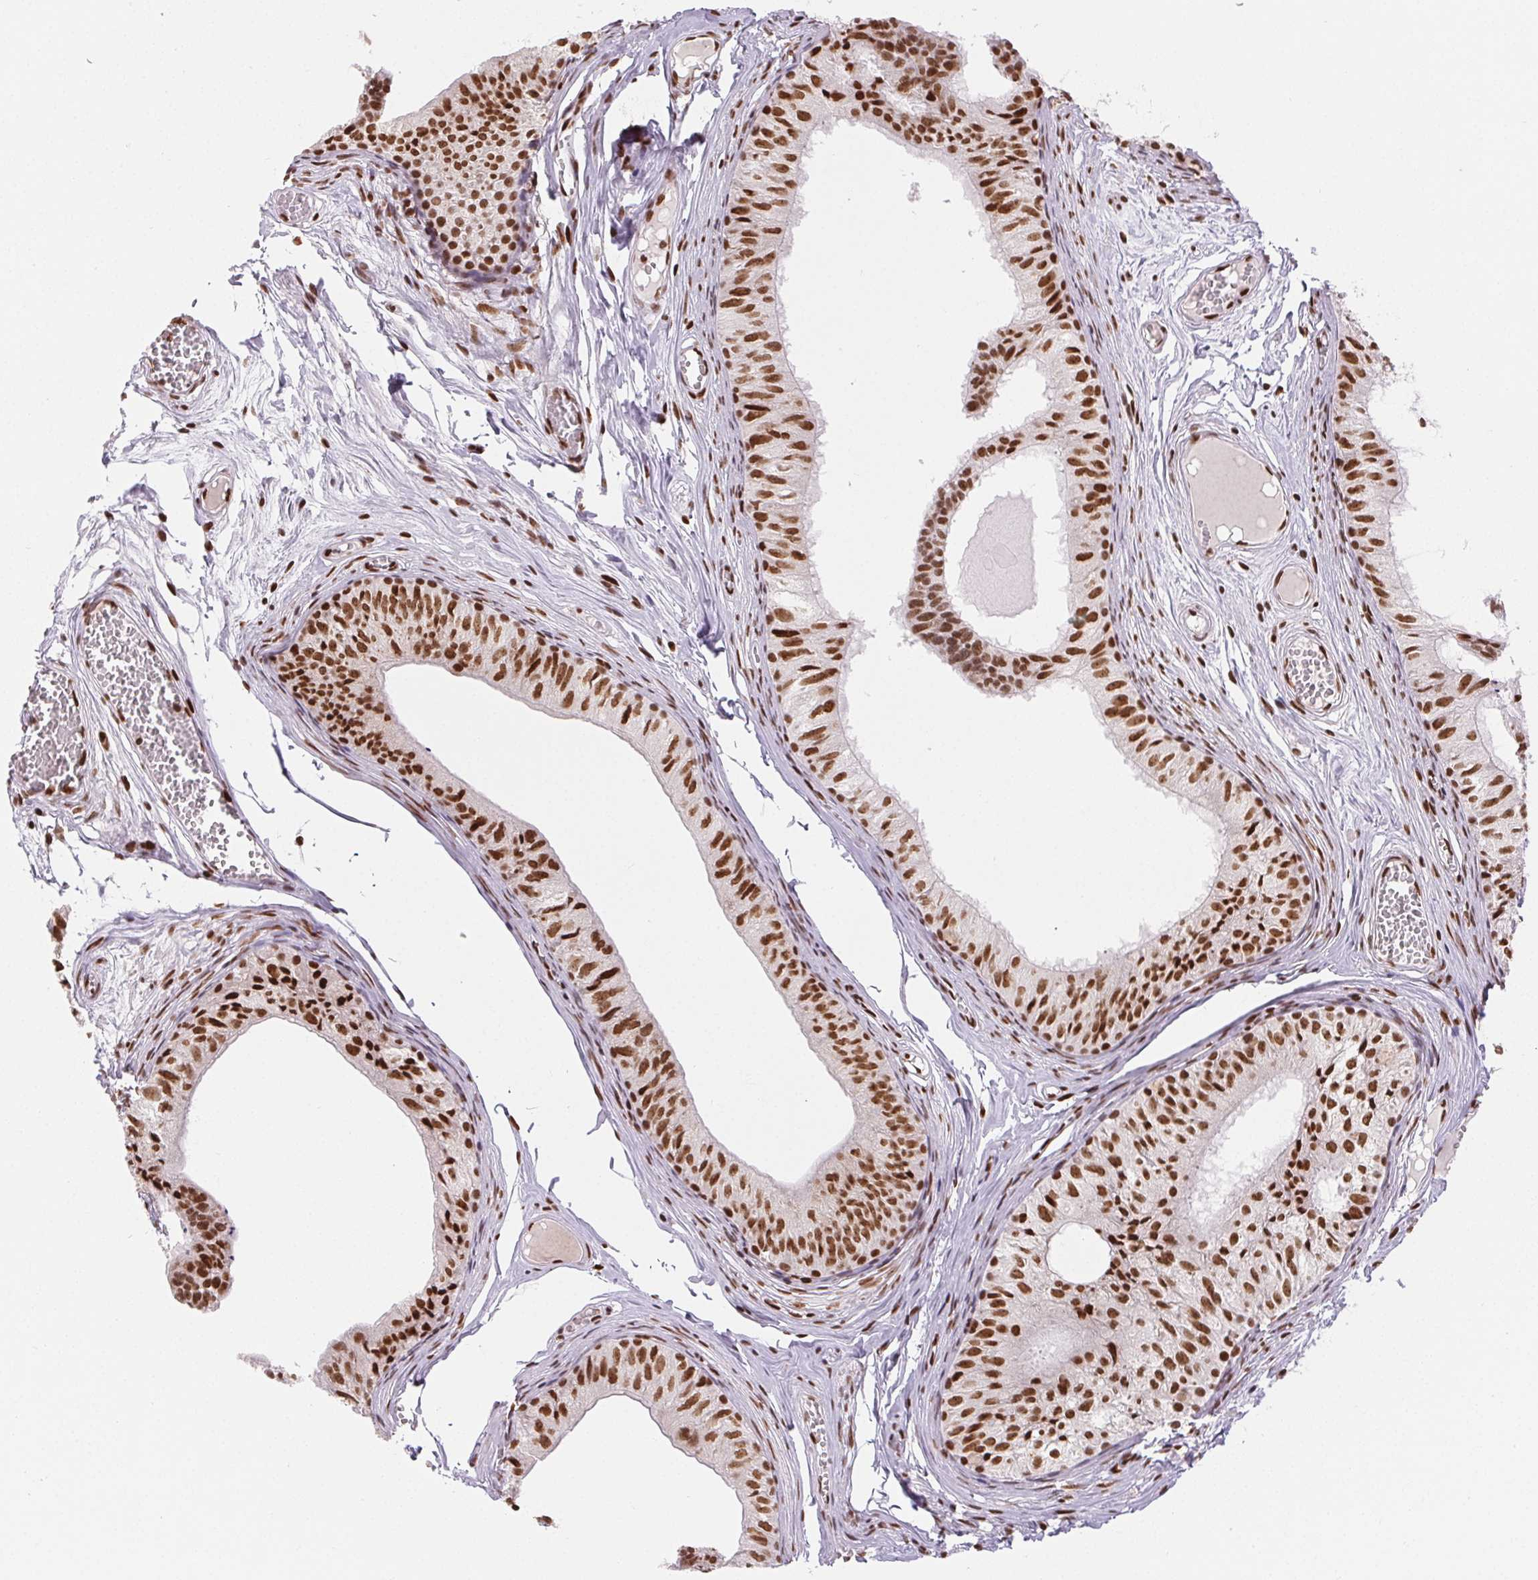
{"staining": {"intensity": "moderate", "quantity": ">75%", "location": "nuclear"}, "tissue": "epididymis", "cell_type": "Glandular cells", "image_type": "normal", "snomed": [{"axis": "morphology", "description": "Normal tissue, NOS"}, {"axis": "topography", "description": "Epididymis"}], "caption": "Approximately >75% of glandular cells in unremarkable human epididymis demonstrate moderate nuclear protein expression as visualized by brown immunohistochemical staining.", "gene": "ZNF80", "patient": {"sex": "male", "age": 25}}